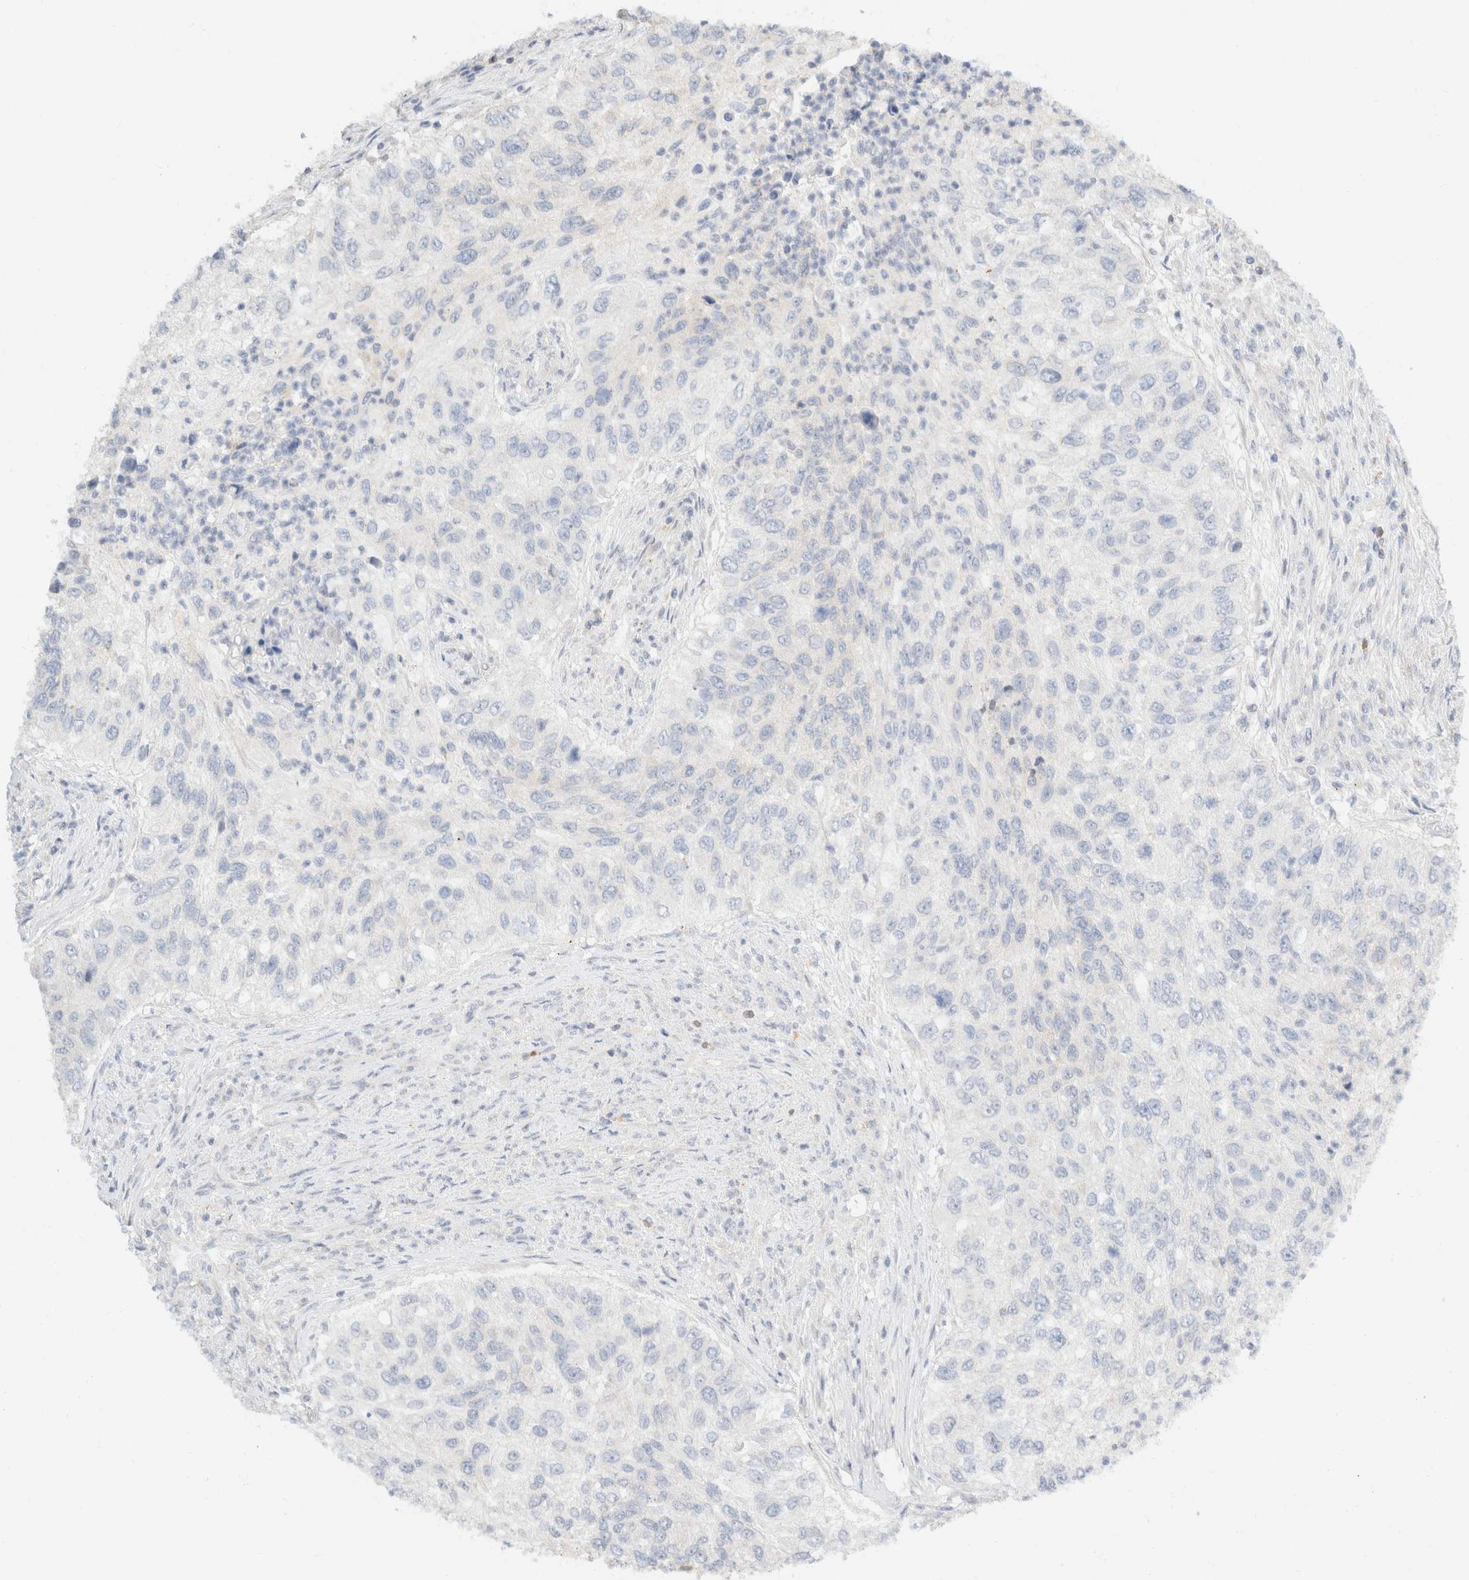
{"staining": {"intensity": "negative", "quantity": "none", "location": "none"}, "tissue": "urothelial cancer", "cell_type": "Tumor cells", "image_type": "cancer", "snomed": [{"axis": "morphology", "description": "Urothelial carcinoma, High grade"}, {"axis": "topography", "description": "Urinary bladder"}], "caption": "Human urothelial cancer stained for a protein using IHC displays no positivity in tumor cells.", "gene": "SH3GLB2", "patient": {"sex": "female", "age": 60}}